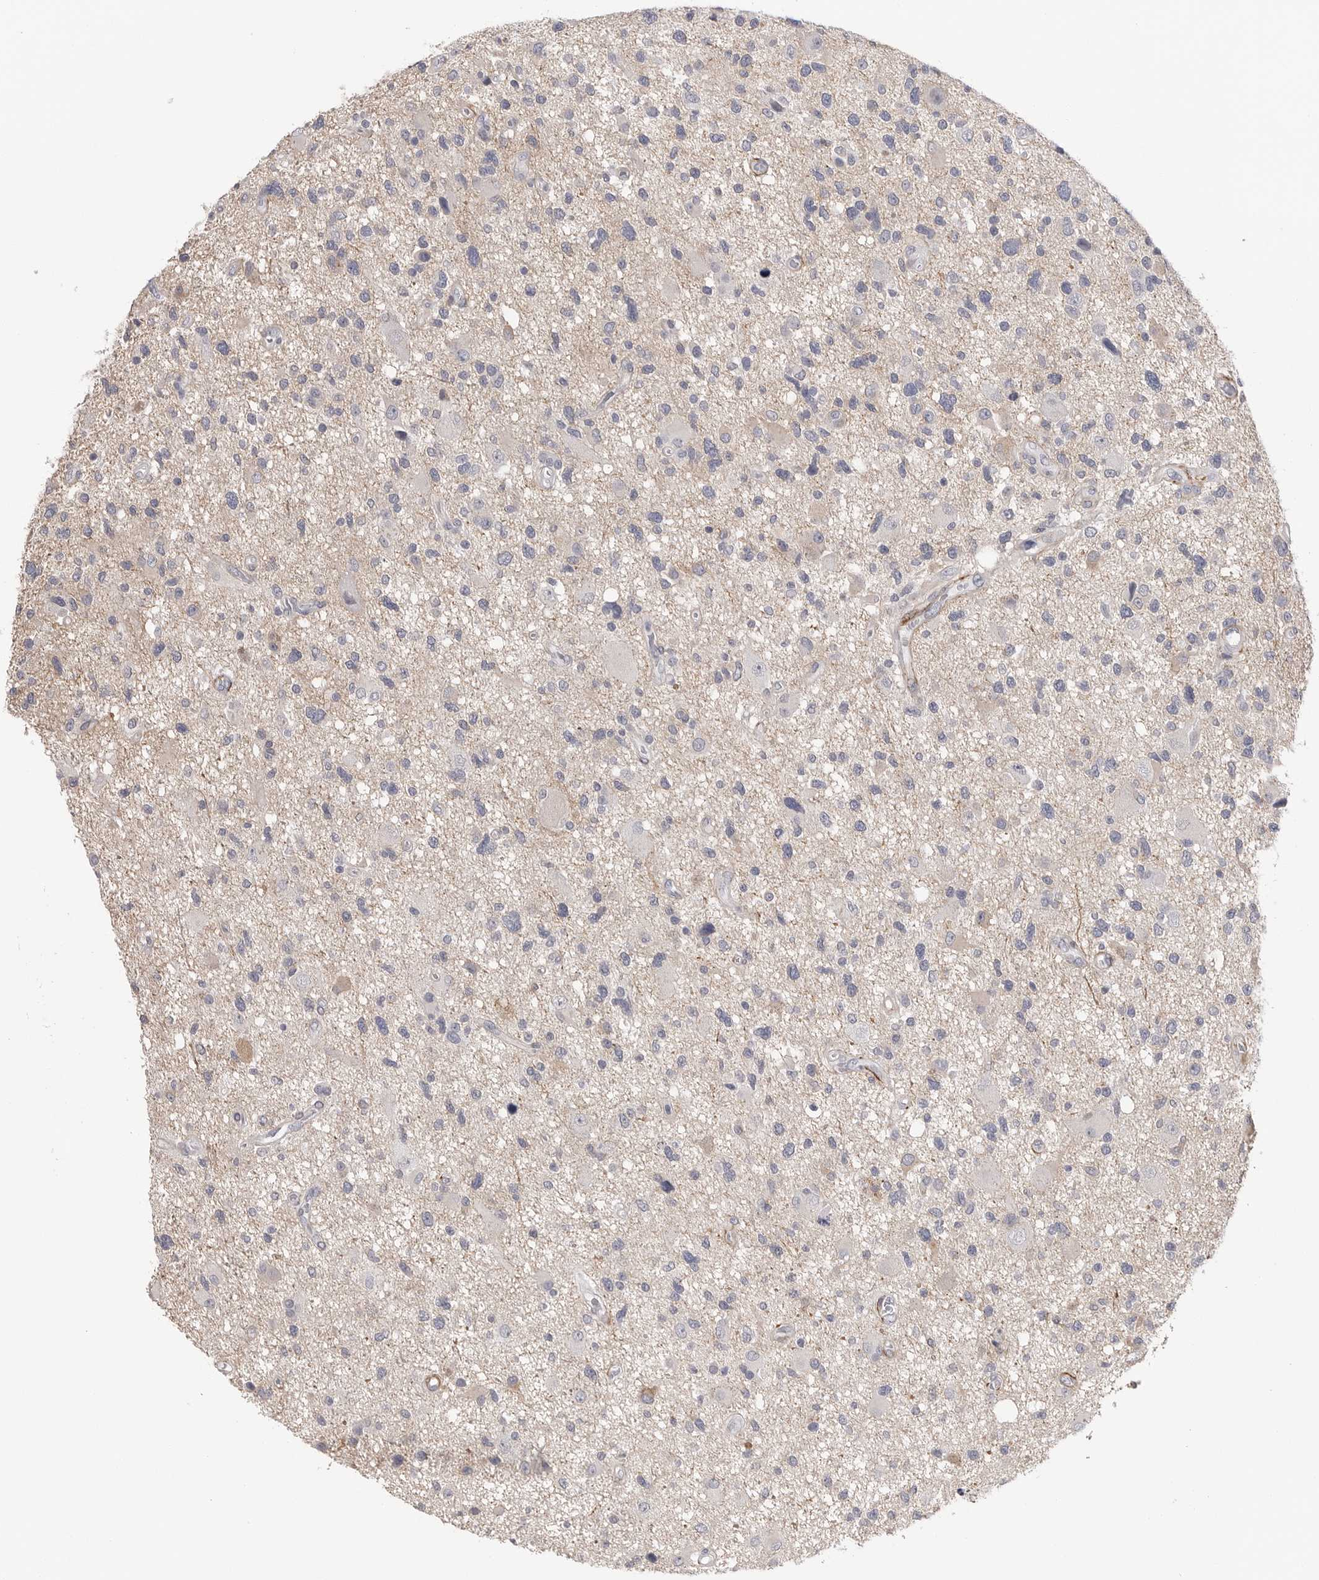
{"staining": {"intensity": "negative", "quantity": "none", "location": "none"}, "tissue": "glioma", "cell_type": "Tumor cells", "image_type": "cancer", "snomed": [{"axis": "morphology", "description": "Glioma, malignant, High grade"}, {"axis": "topography", "description": "Brain"}], "caption": "Tumor cells show no significant protein positivity in glioma.", "gene": "AKAP12", "patient": {"sex": "male", "age": 33}}